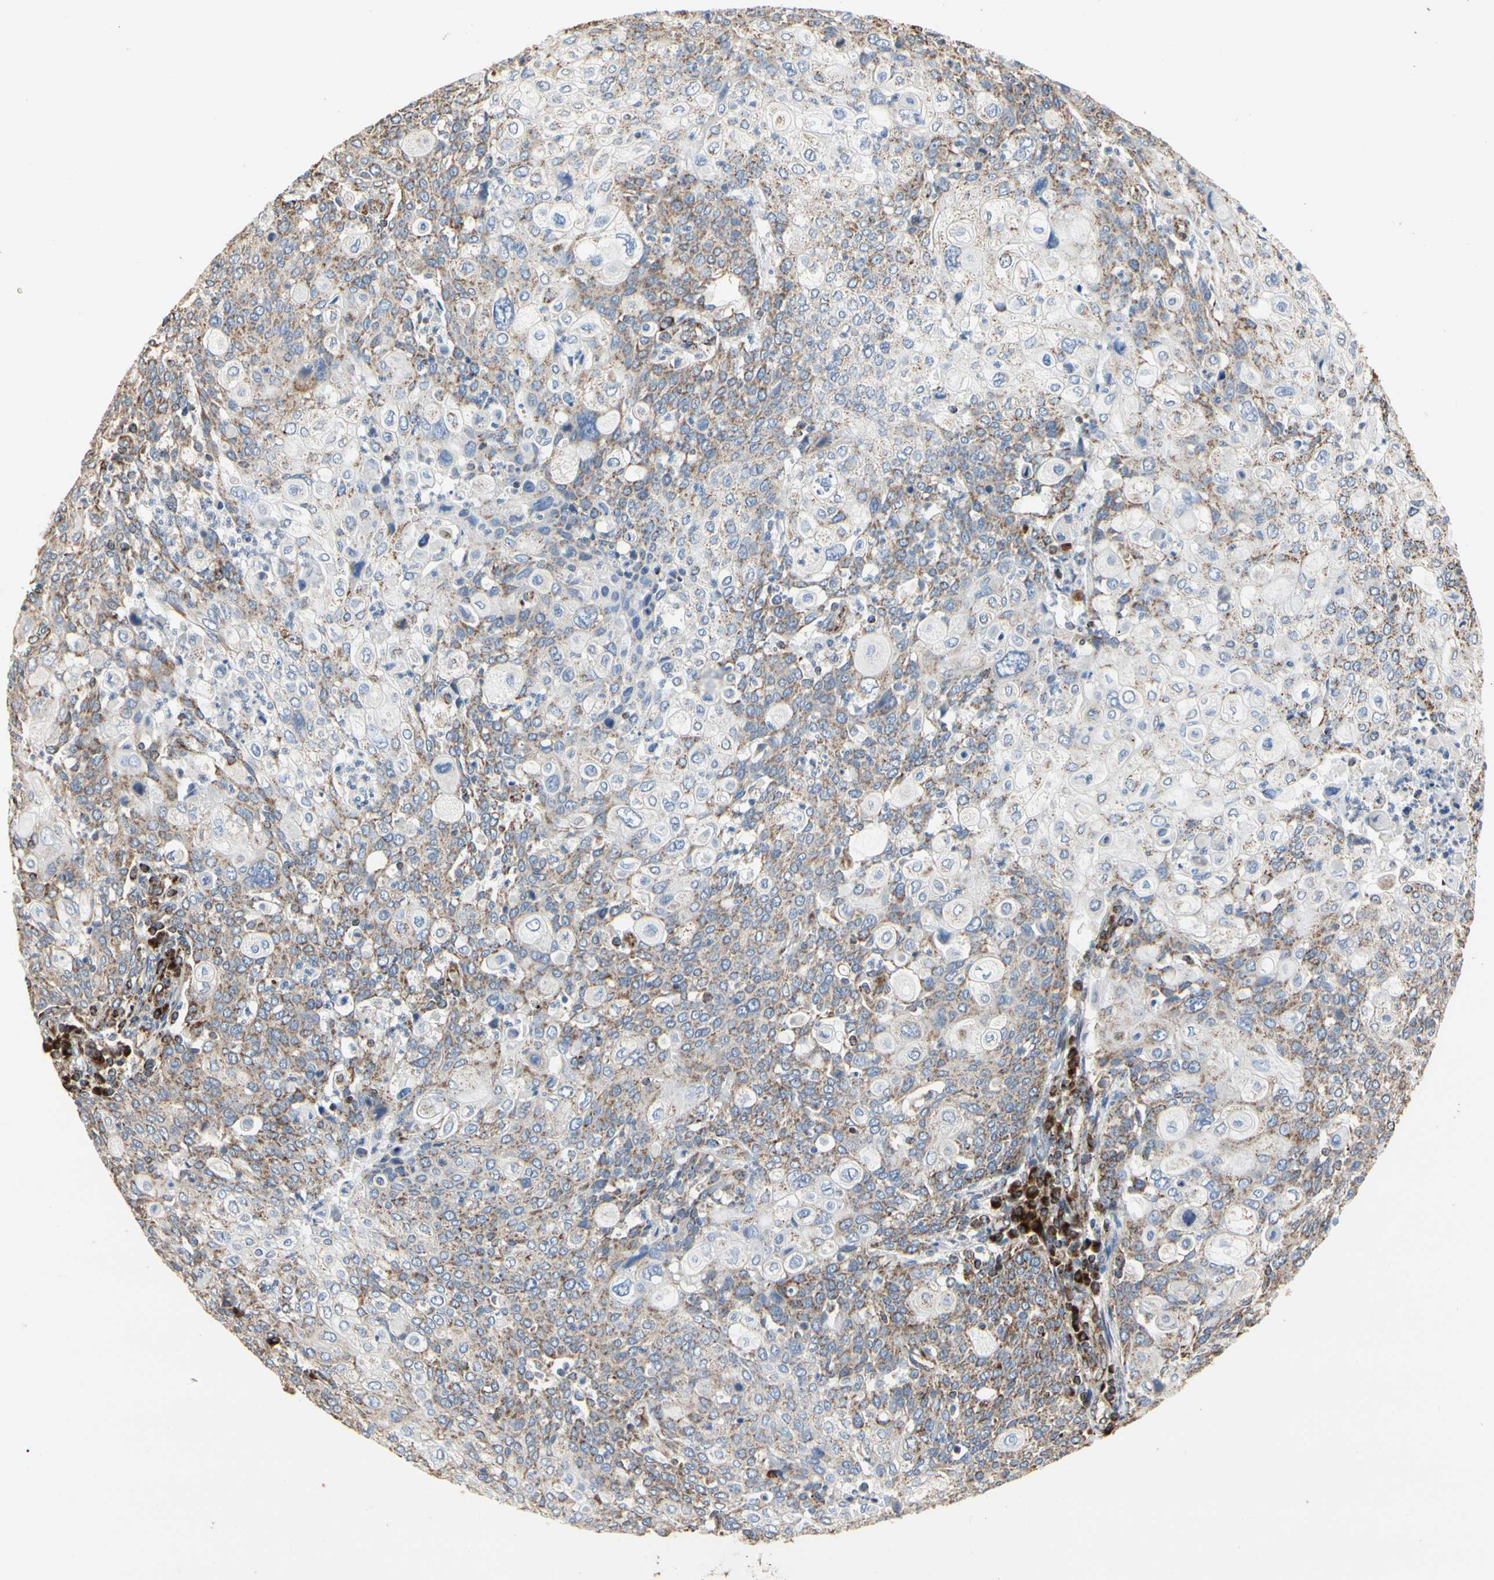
{"staining": {"intensity": "weak", "quantity": "25%-75%", "location": "cytoplasmic/membranous"}, "tissue": "cervical cancer", "cell_type": "Tumor cells", "image_type": "cancer", "snomed": [{"axis": "morphology", "description": "Squamous cell carcinoma, NOS"}, {"axis": "topography", "description": "Cervix"}], "caption": "The histopathology image shows staining of cervical cancer, revealing weak cytoplasmic/membranous protein staining (brown color) within tumor cells.", "gene": "TUBA1A", "patient": {"sex": "female", "age": 40}}